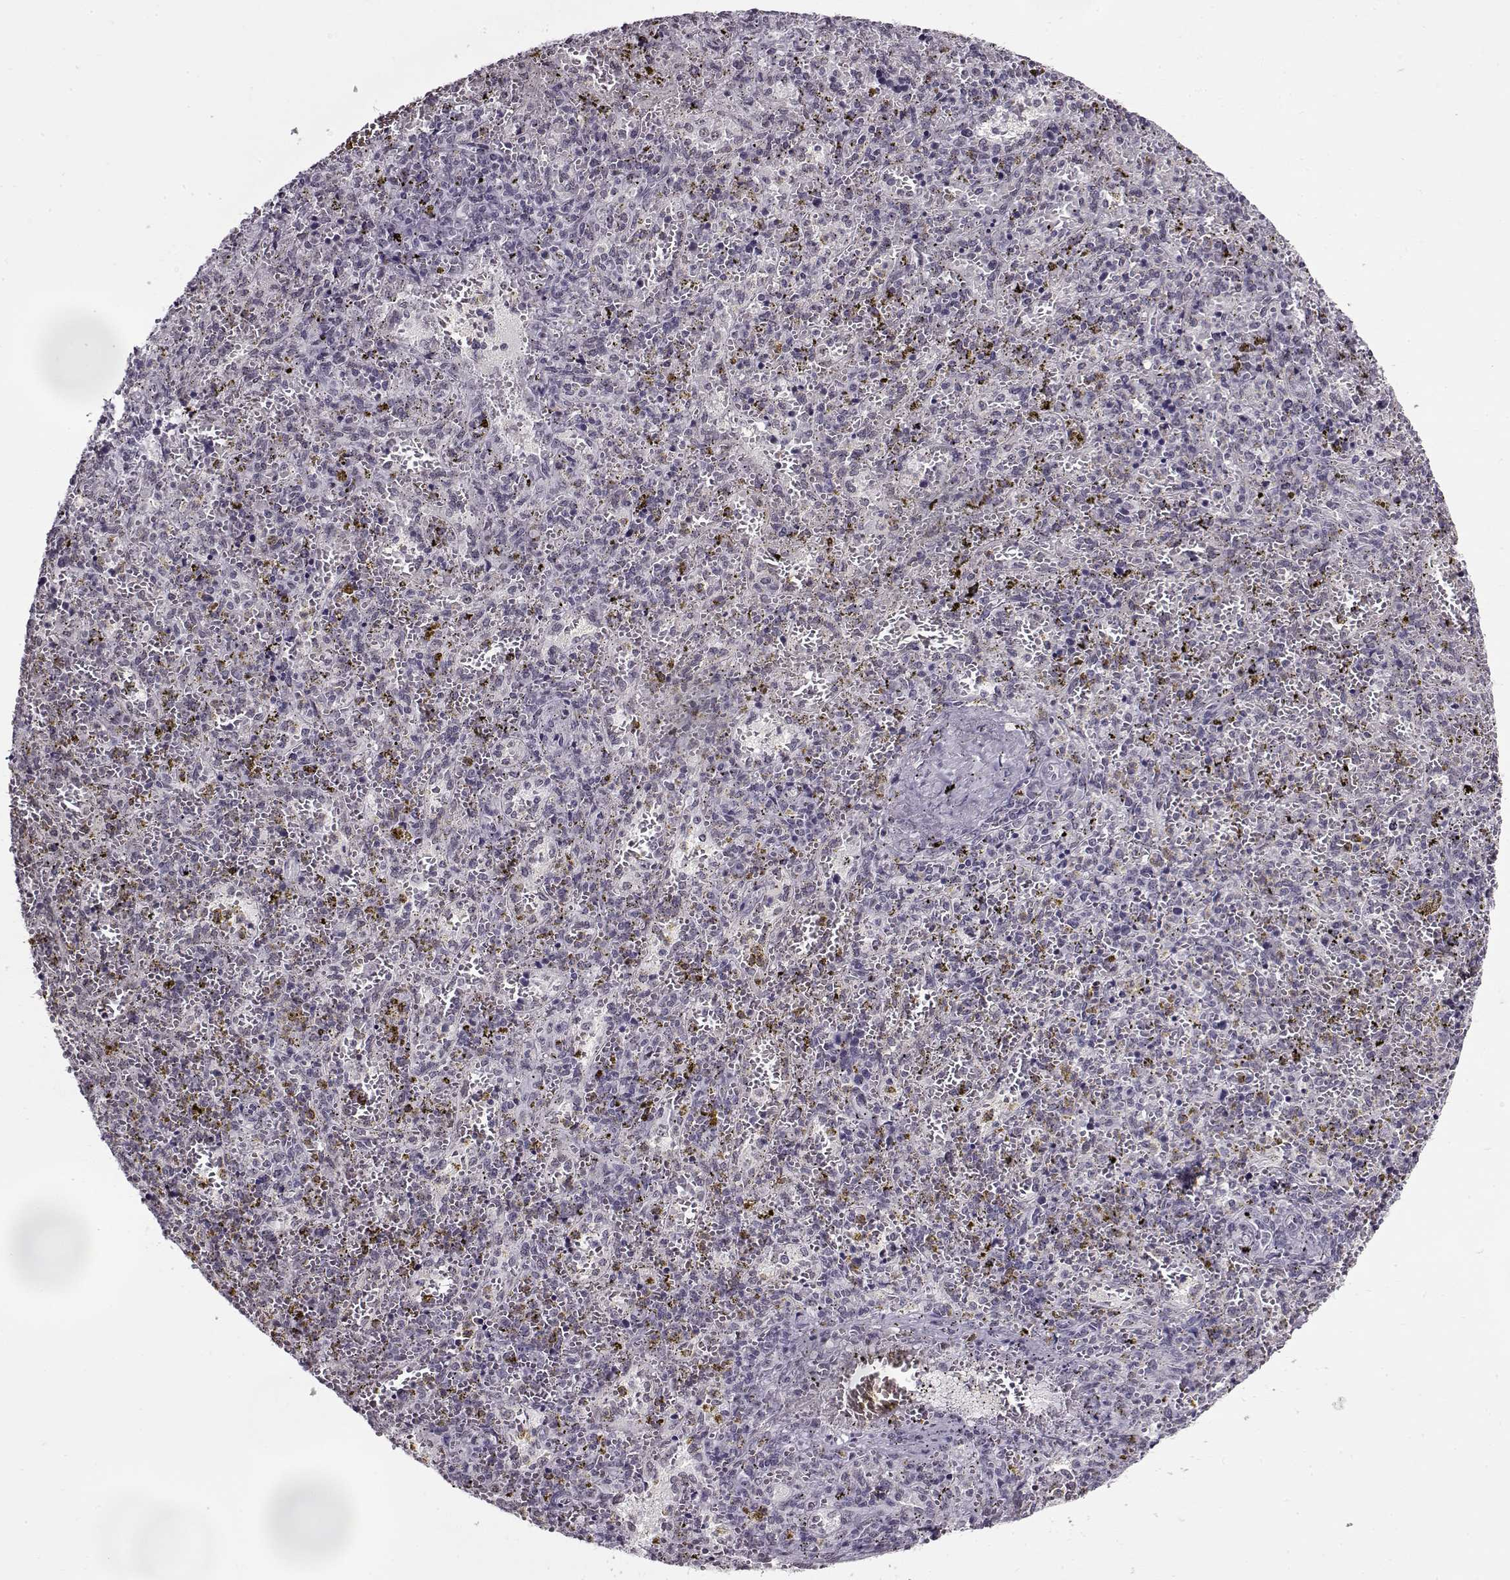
{"staining": {"intensity": "negative", "quantity": "none", "location": "none"}, "tissue": "spleen", "cell_type": "Cells in red pulp", "image_type": "normal", "snomed": [{"axis": "morphology", "description": "Normal tissue, NOS"}, {"axis": "topography", "description": "Spleen"}], "caption": "This is a image of immunohistochemistry staining of benign spleen, which shows no positivity in cells in red pulp. (IHC, brightfield microscopy, high magnification).", "gene": "PRMT8", "patient": {"sex": "female", "age": 50}}